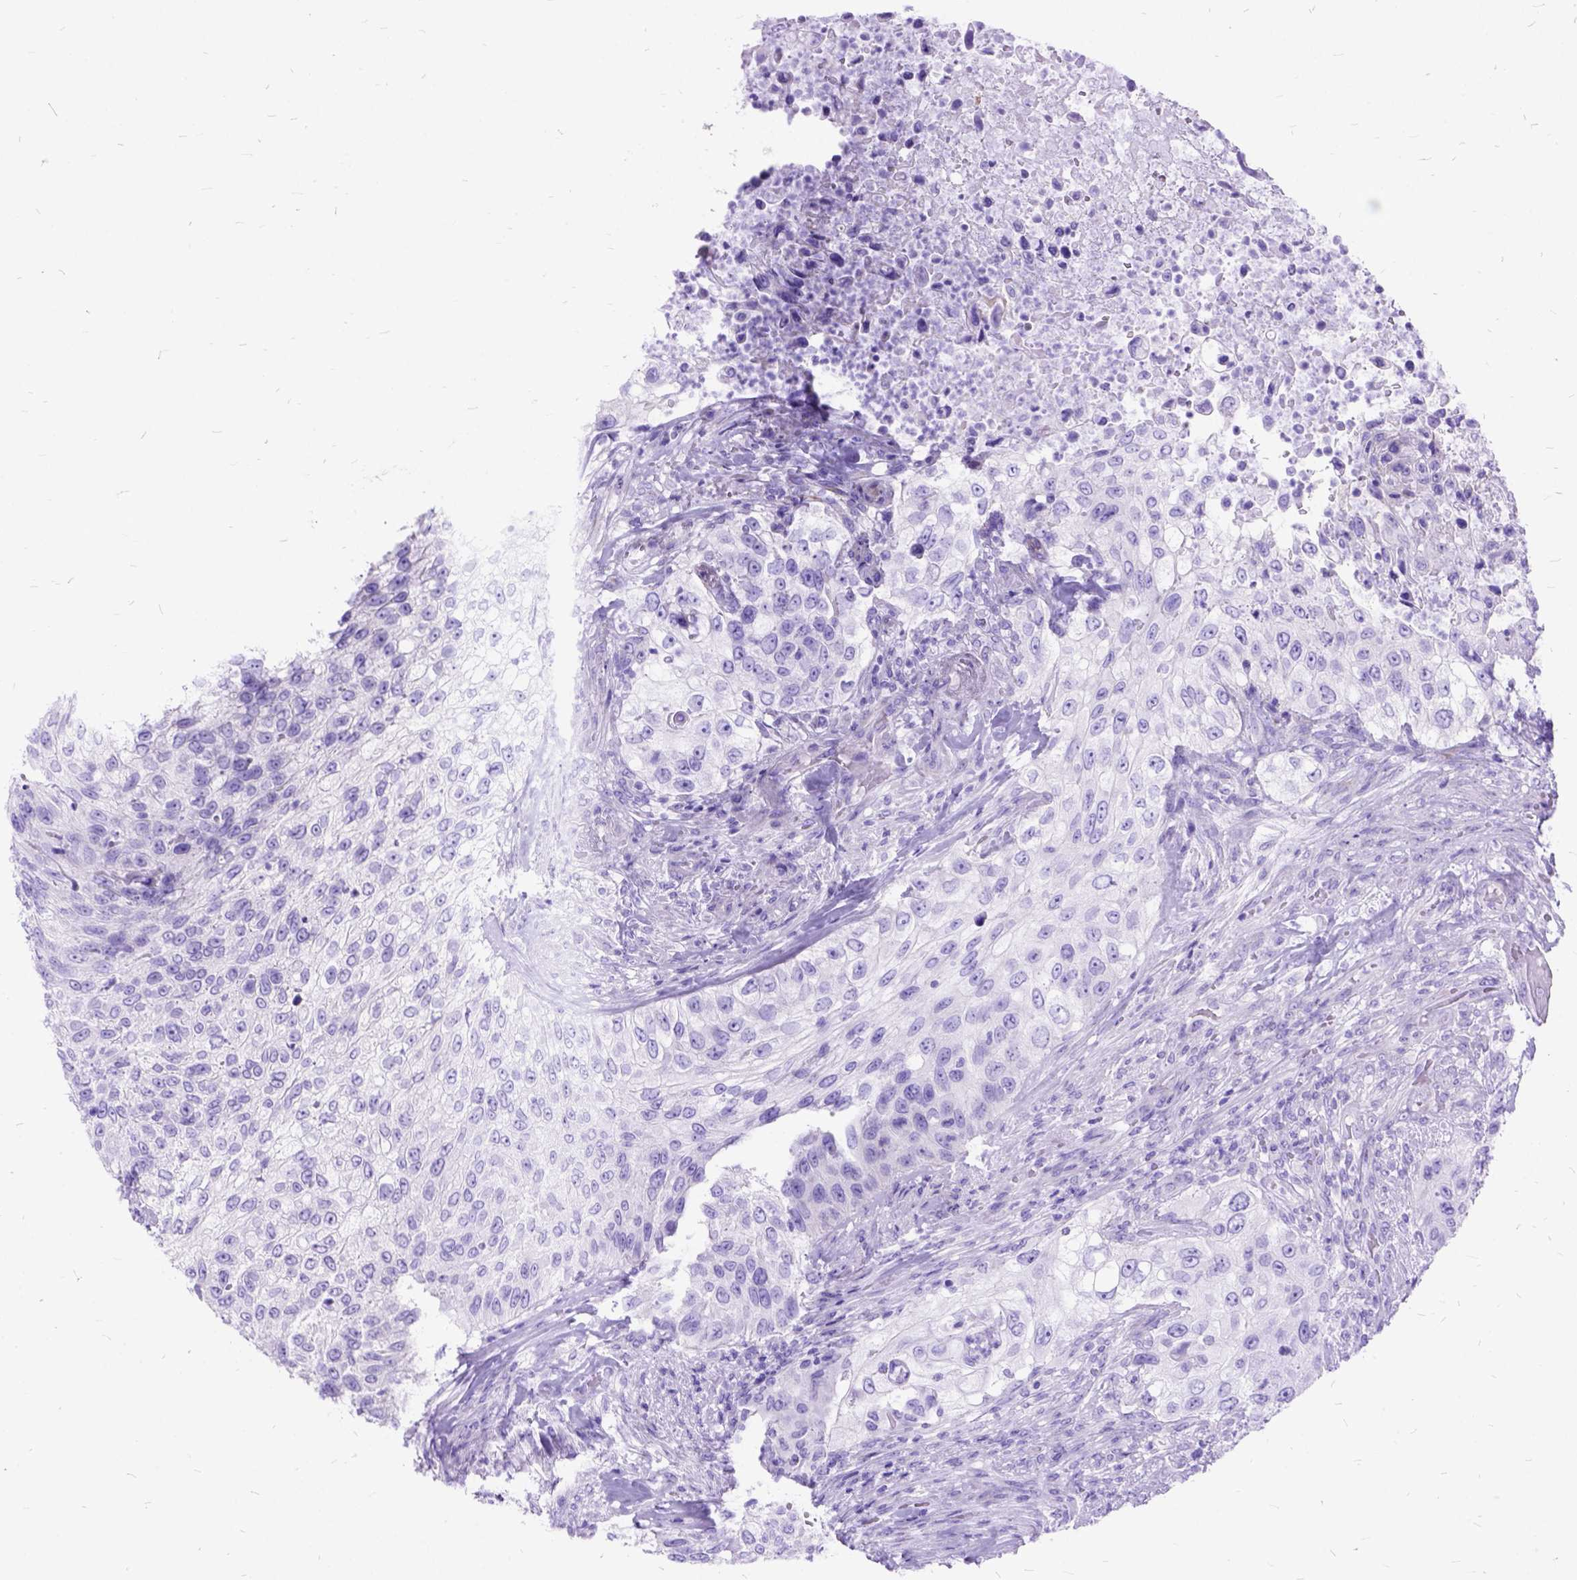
{"staining": {"intensity": "negative", "quantity": "none", "location": "none"}, "tissue": "urothelial cancer", "cell_type": "Tumor cells", "image_type": "cancer", "snomed": [{"axis": "morphology", "description": "Urothelial carcinoma, High grade"}, {"axis": "topography", "description": "Urinary bladder"}], "caption": "IHC of human urothelial cancer reveals no positivity in tumor cells.", "gene": "DNAH2", "patient": {"sex": "female", "age": 60}}